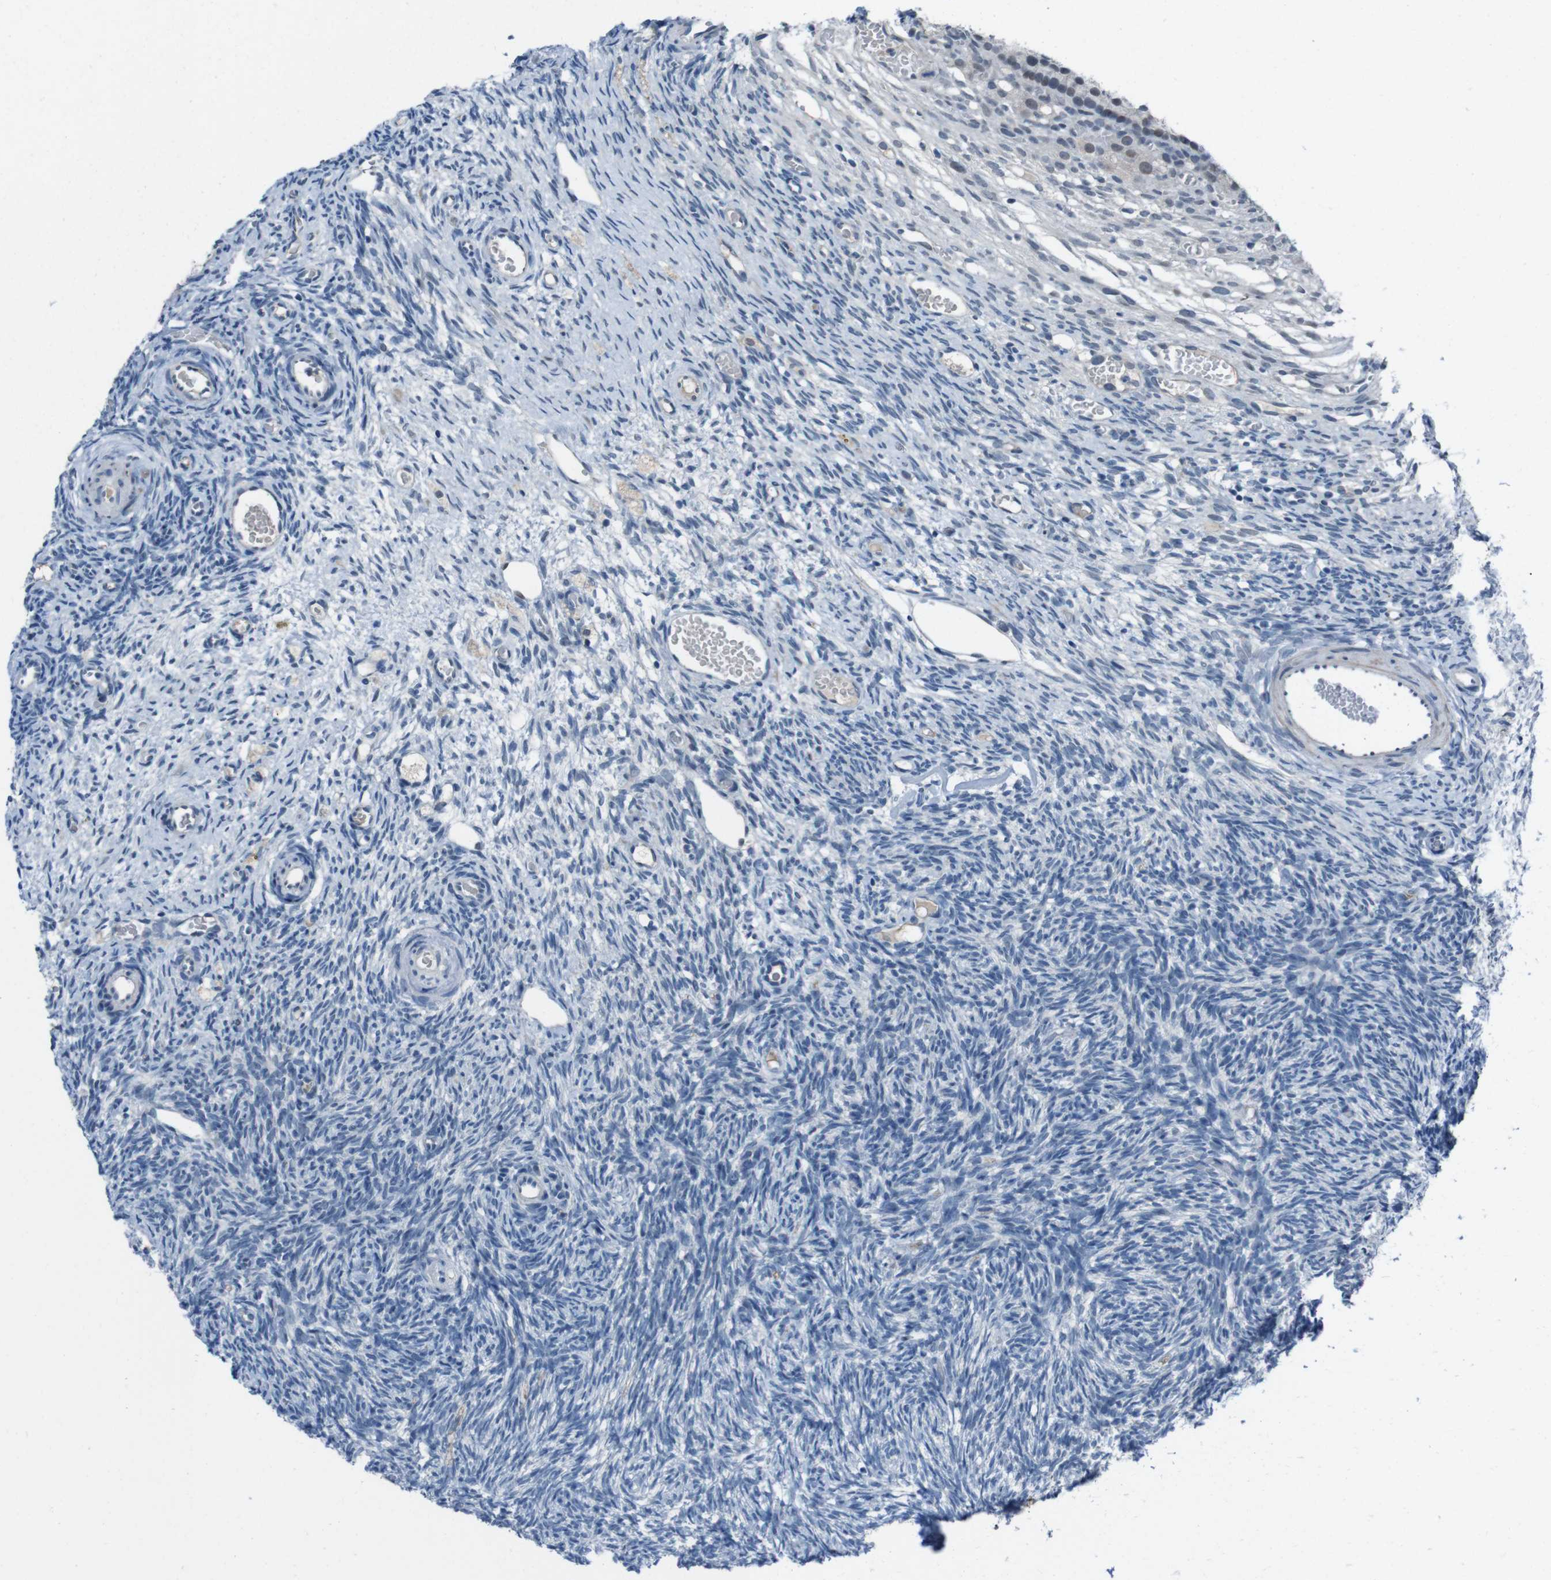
{"staining": {"intensity": "moderate", "quantity": ">75%", "location": "cytoplasmic/membranous"}, "tissue": "ovary", "cell_type": "Follicle cells", "image_type": "normal", "snomed": [{"axis": "morphology", "description": "Normal tissue, NOS"}, {"axis": "topography", "description": "Ovary"}], "caption": "Immunohistochemical staining of unremarkable ovary demonstrates >75% levels of moderate cytoplasmic/membranous protein staining in approximately >75% of follicle cells.", "gene": "CDHR2", "patient": {"sex": "female", "age": 35}}